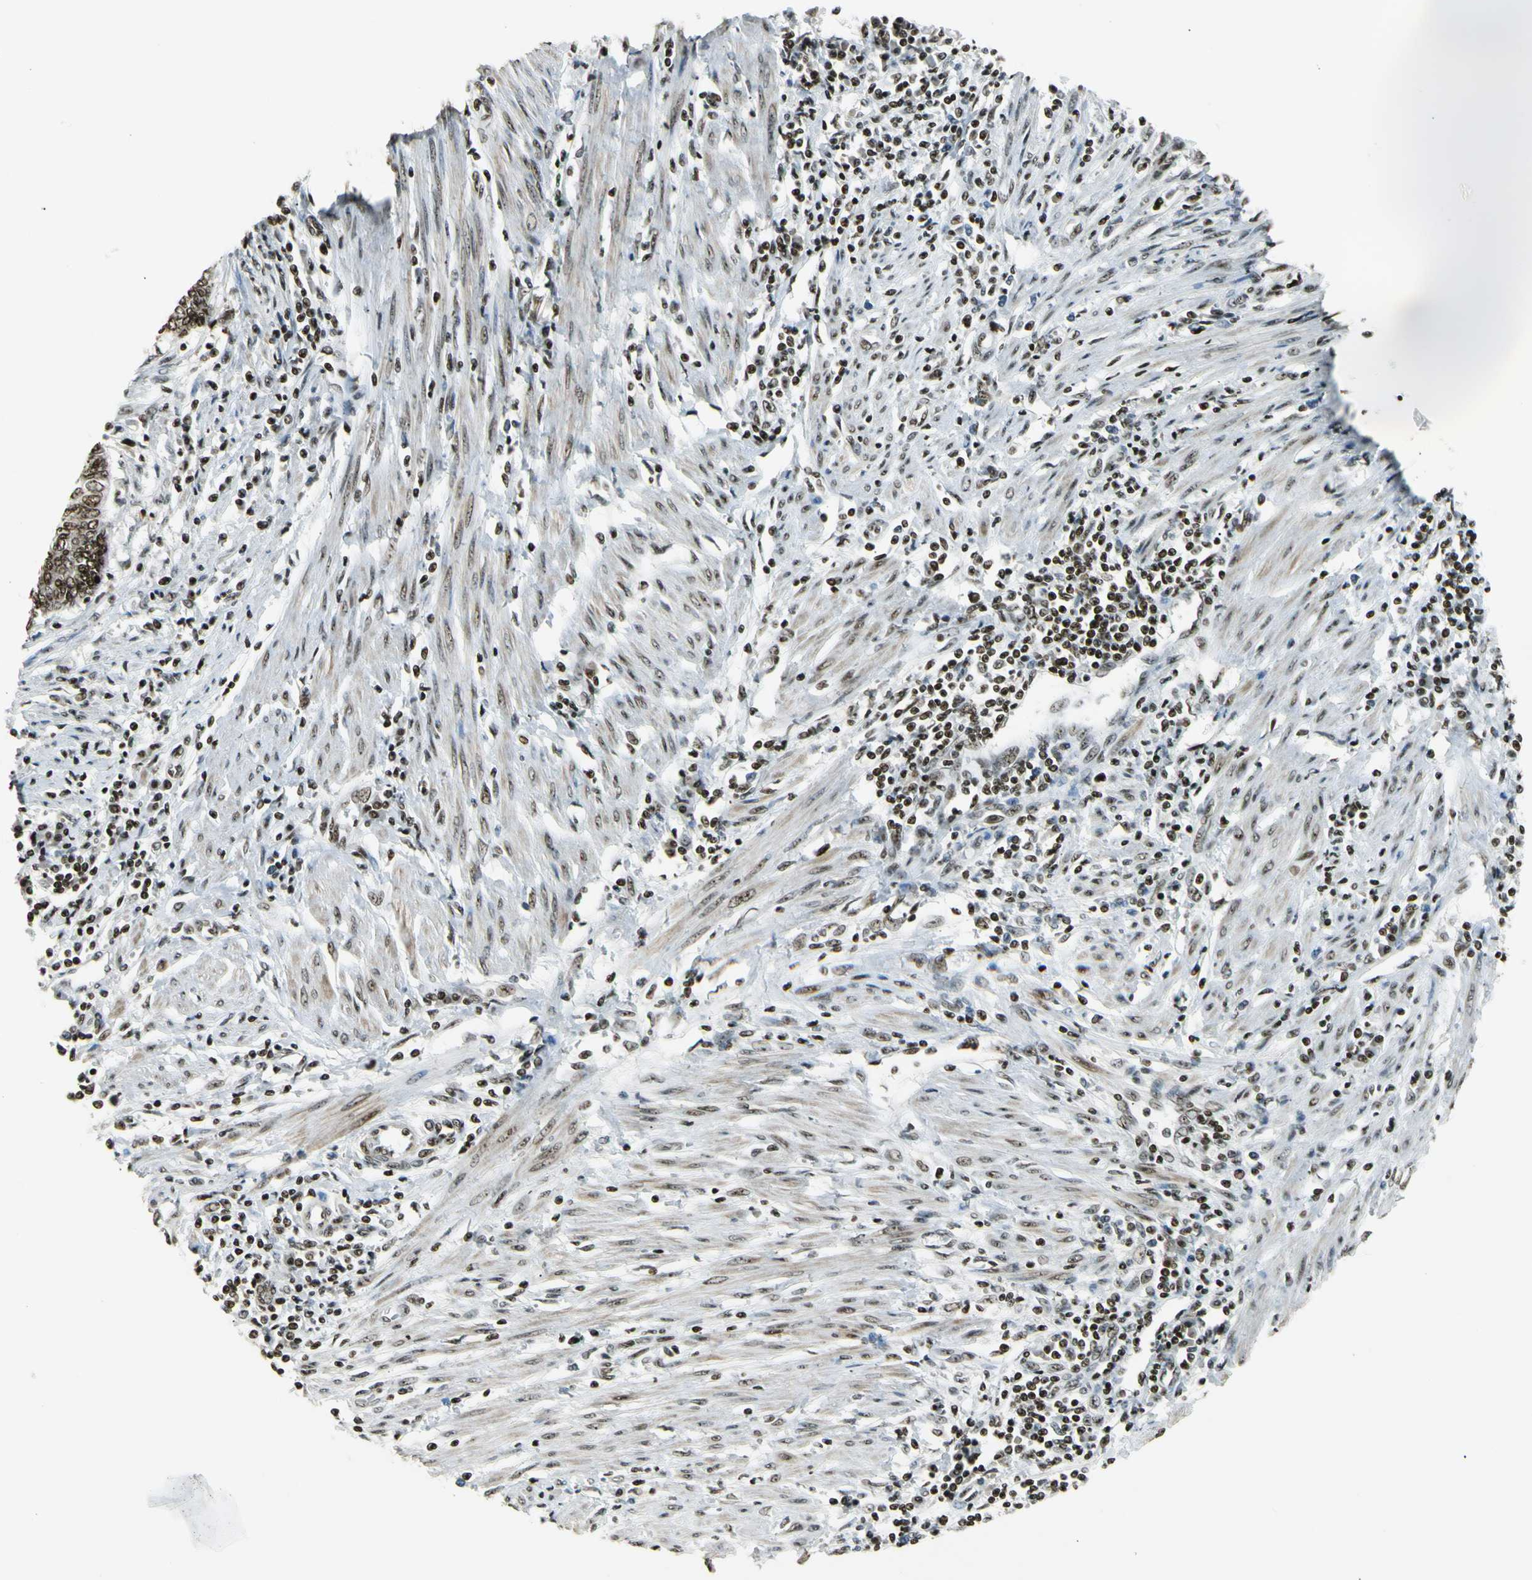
{"staining": {"intensity": "strong", "quantity": ">75%", "location": "nuclear"}, "tissue": "endometrial cancer", "cell_type": "Tumor cells", "image_type": "cancer", "snomed": [{"axis": "morphology", "description": "Adenocarcinoma, NOS"}, {"axis": "topography", "description": "Uterus"}, {"axis": "topography", "description": "Endometrium"}], "caption": "This photomicrograph exhibits endometrial adenocarcinoma stained with immunohistochemistry to label a protein in brown. The nuclear of tumor cells show strong positivity for the protein. Nuclei are counter-stained blue.", "gene": "UBTF", "patient": {"sex": "female", "age": 70}}